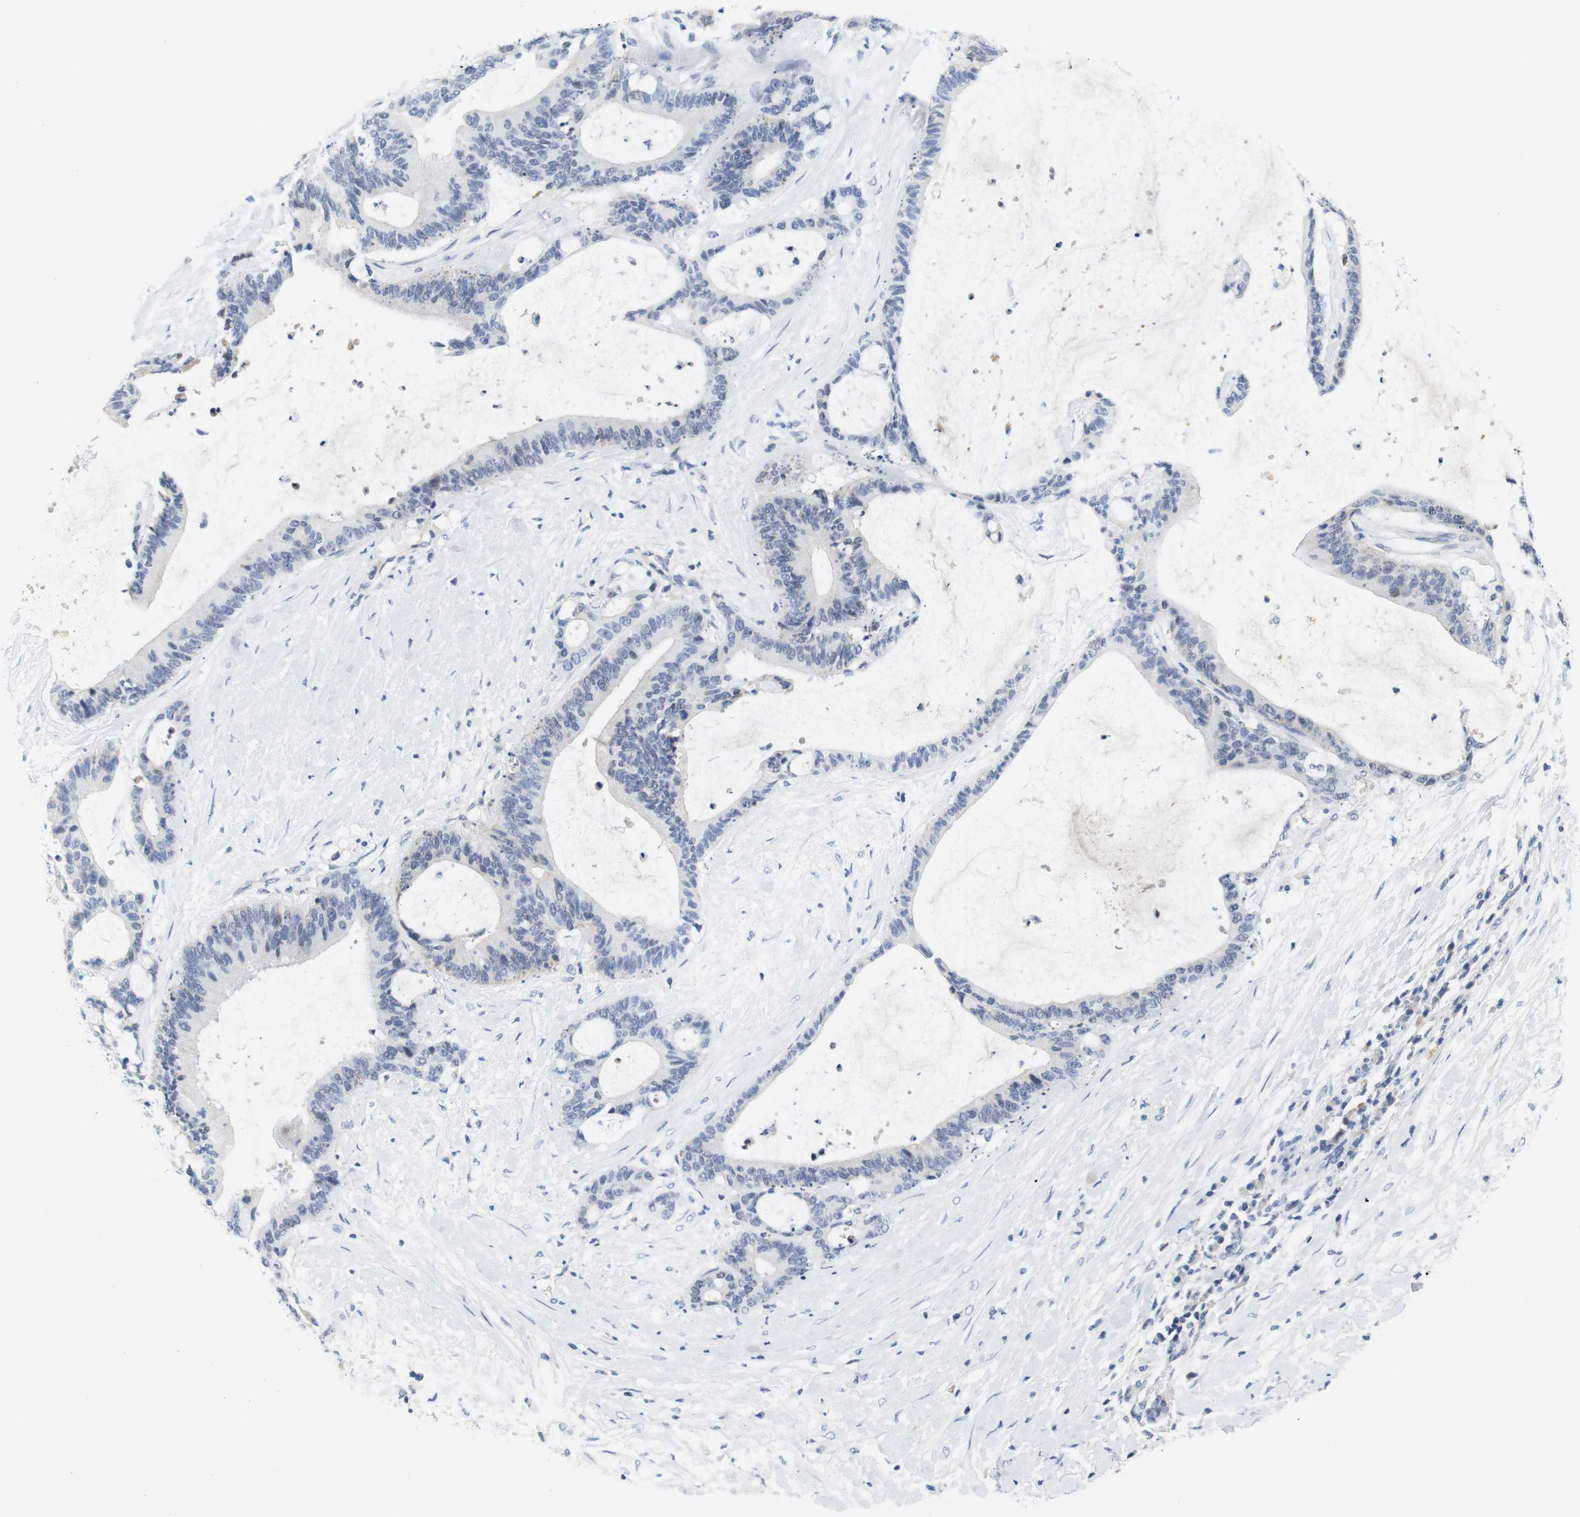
{"staining": {"intensity": "negative", "quantity": "none", "location": "none"}, "tissue": "liver cancer", "cell_type": "Tumor cells", "image_type": "cancer", "snomed": [{"axis": "morphology", "description": "Cholangiocarcinoma"}, {"axis": "topography", "description": "Liver"}], "caption": "IHC histopathology image of neoplastic tissue: human liver cancer stained with DAB displays no significant protein positivity in tumor cells.", "gene": "OTOF", "patient": {"sex": "female", "age": 73}}